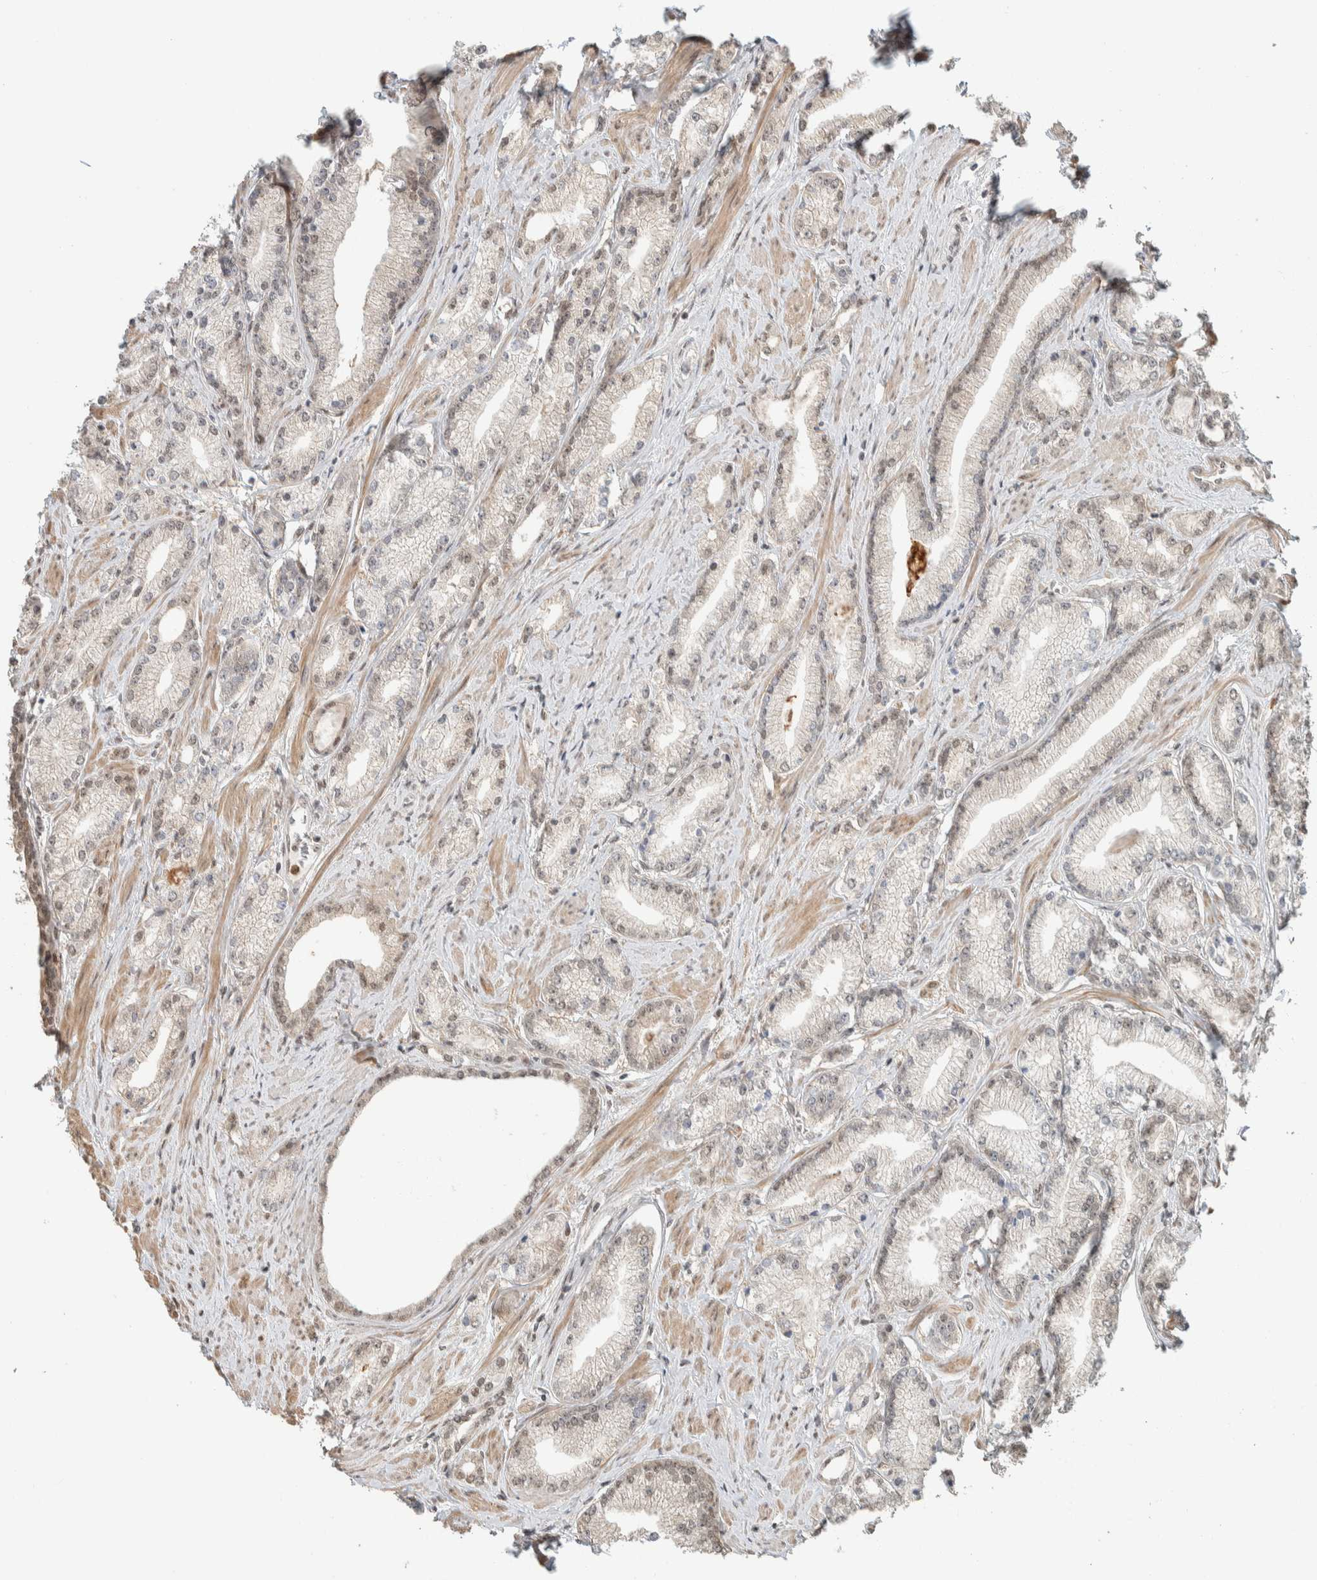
{"staining": {"intensity": "weak", "quantity": "<25%", "location": "nuclear"}, "tissue": "prostate cancer", "cell_type": "Tumor cells", "image_type": "cancer", "snomed": [{"axis": "morphology", "description": "Adenocarcinoma, Low grade"}, {"axis": "topography", "description": "Prostate"}], "caption": "Immunohistochemistry histopathology image of human prostate low-grade adenocarcinoma stained for a protein (brown), which reveals no expression in tumor cells.", "gene": "ZBTB2", "patient": {"sex": "male", "age": 62}}